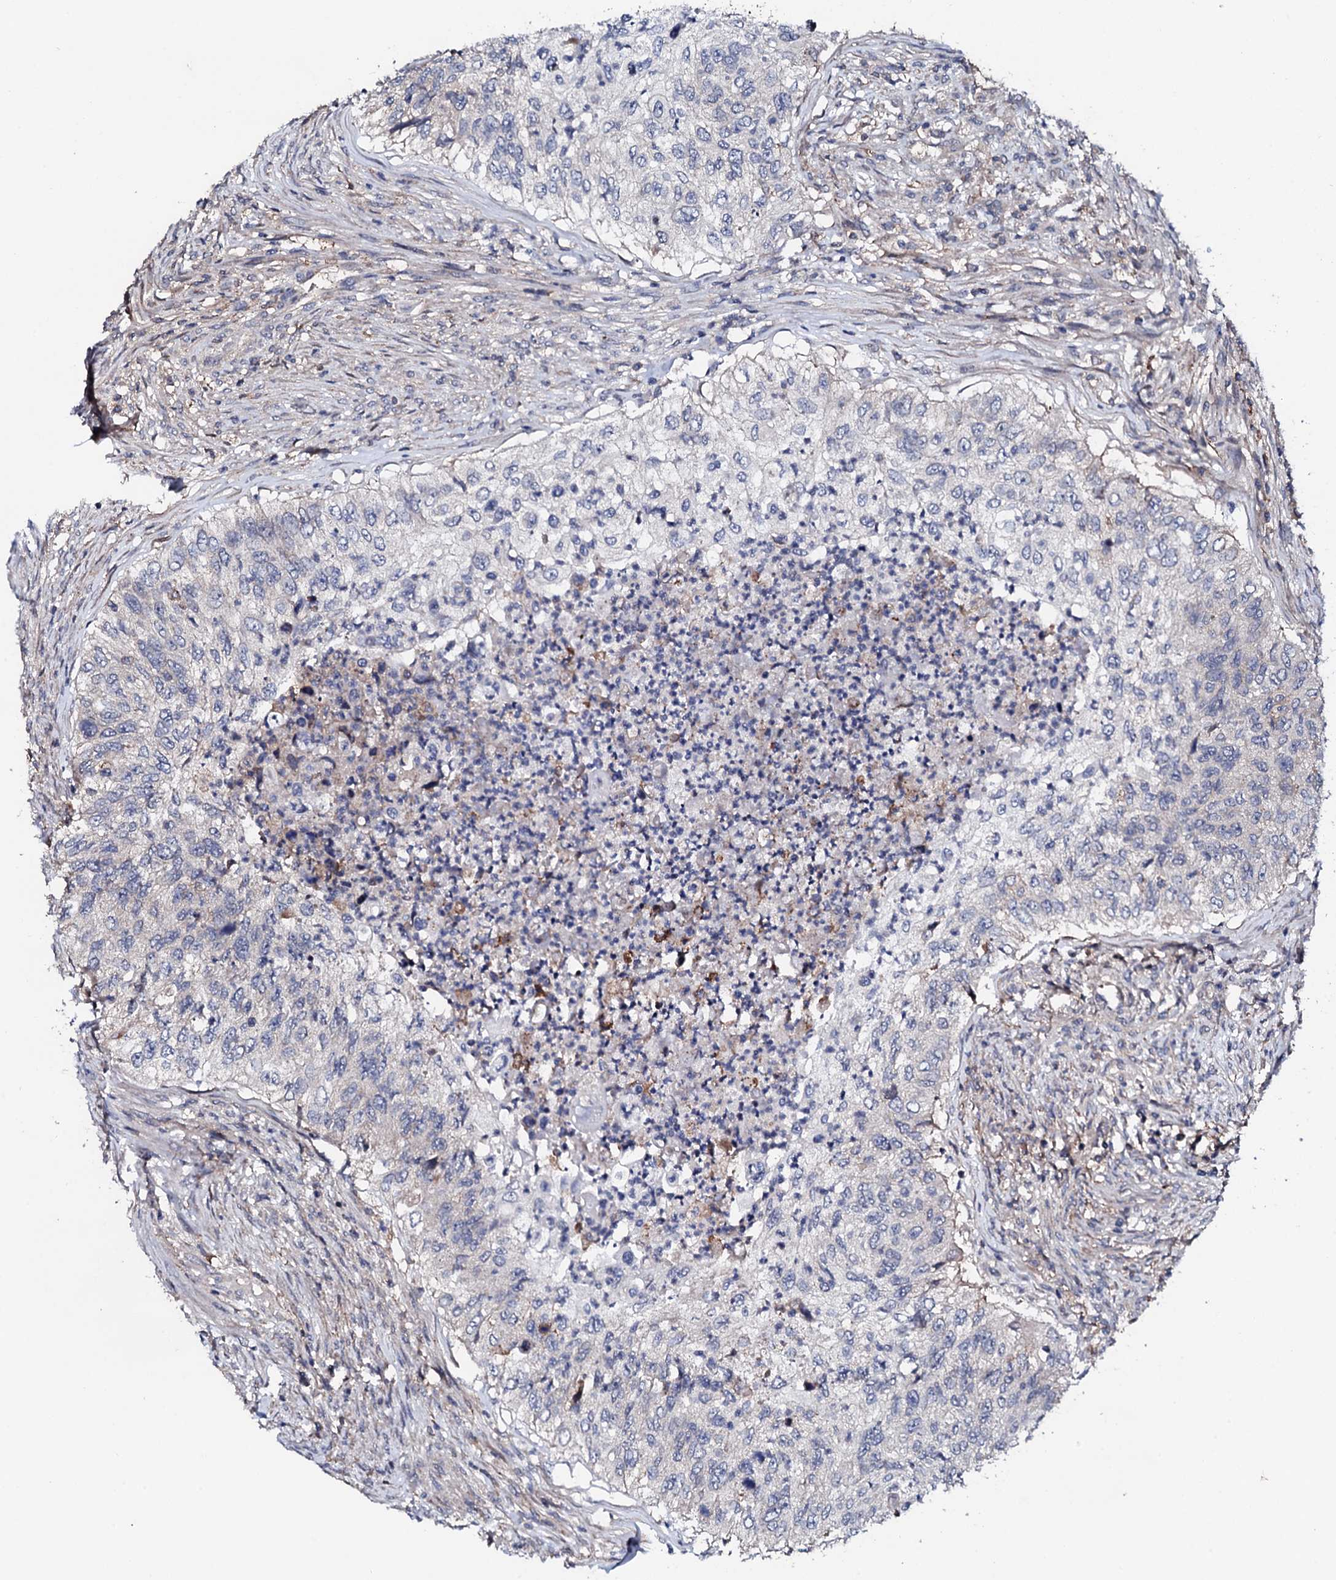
{"staining": {"intensity": "negative", "quantity": "none", "location": "none"}, "tissue": "urothelial cancer", "cell_type": "Tumor cells", "image_type": "cancer", "snomed": [{"axis": "morphology", "description": "Urothelial carcinoma, High grade"}, {"axis": "topography", "description": "Urinary bladder"}], "caption": "This is an IHC photomicrograph of human high-grade urothelial carcinoma. There is no positivity in tumor cells.", "gene": "EDC3", "patient": {"sex": "female", "age": 60}}